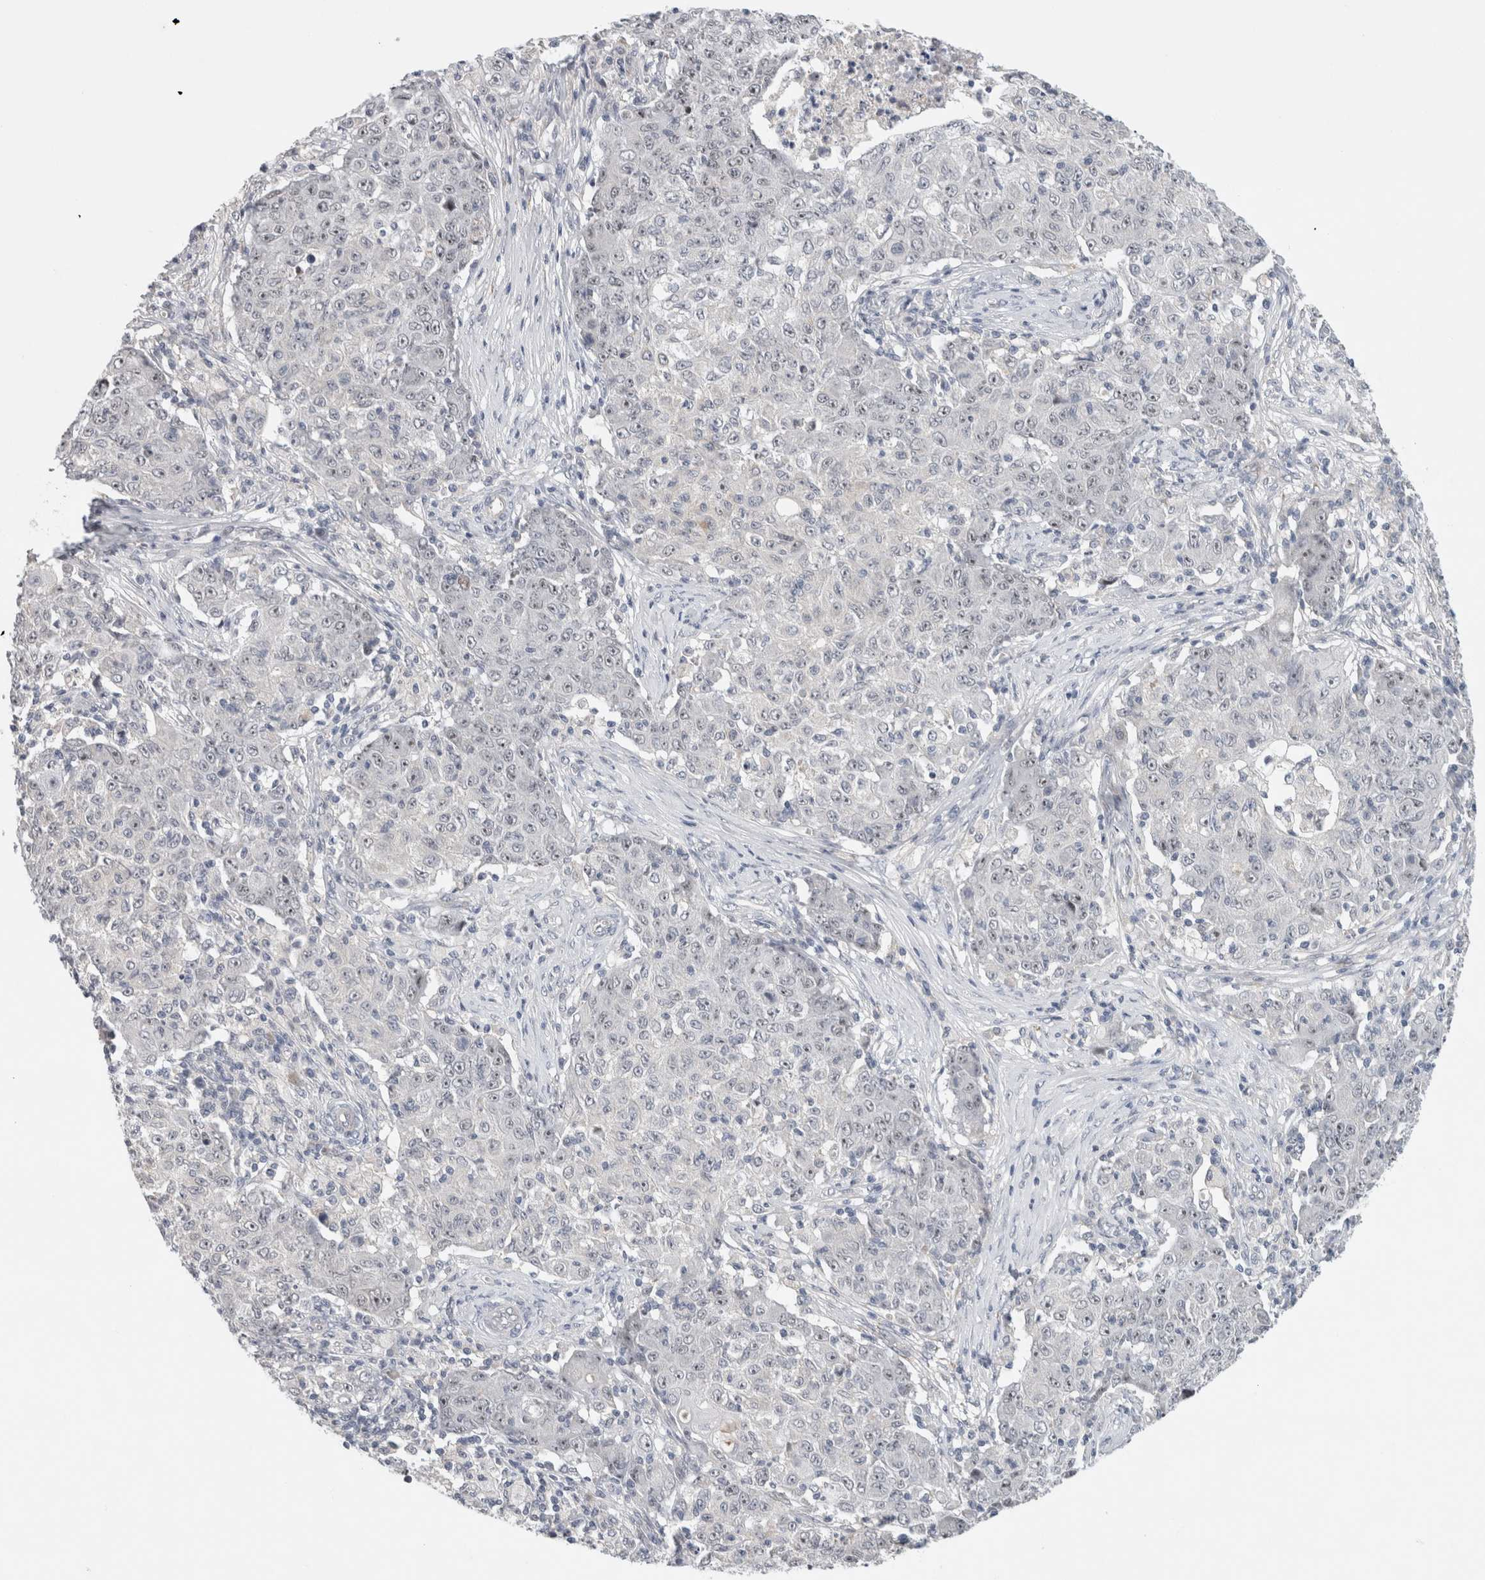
{"staining": {"intensity": "negative", "quantity": "none", "location": "none"}, "tissue": "ovarian cancer", "cell_type": "Tumor cells", "image_type": "cancer", "snomed": [{"axis": "morphology", "description": "Carcinoma, endometroid"}, {"axis": "topography", "description": "Ovary"}], "caption": "The micrograph shows no staining of tumor cells in endometroid carcinoma (ovarian). (DAB IHC, high magnification).", "gene": "HCN3", "patient": {"sex": "female", "age": 42}}